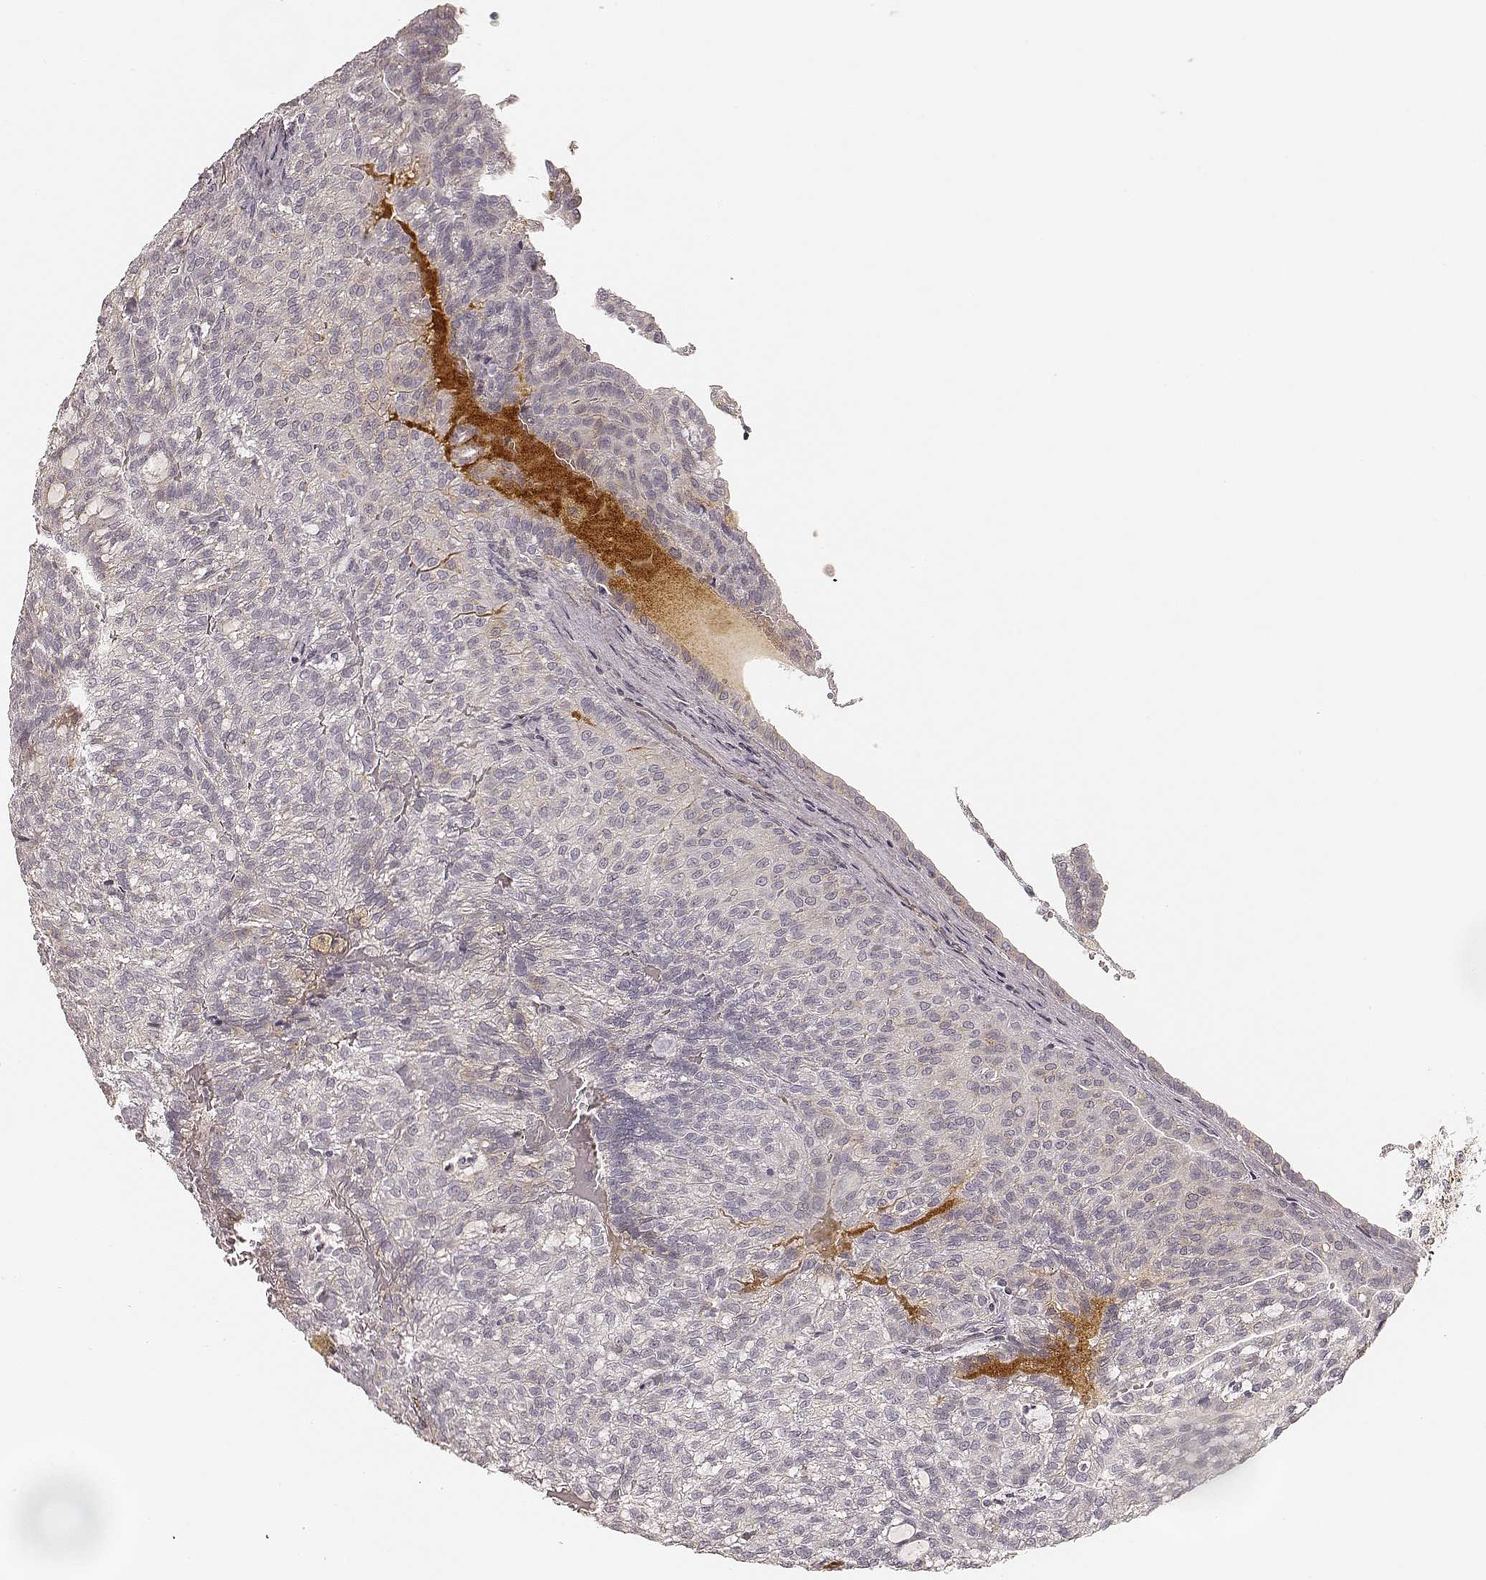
{"staining": {"intensity": "negative", "quantity": "none", "location": "none"}, "tissue": "renal cancer", "cell_type": "Tumor cells", "image_type": "cancer", "snomed": [{"axis": "morphology", "description": "Adenocarcinoma, NOS"}, {"axis": "topography", "description": "Kidney"}], "caption": "Immunohistochemical staining of human renal cancer exhibits no significant expression in tumor cells.", "gene": "GORASP2", "patient": {"sex": "male", "age": 63}}